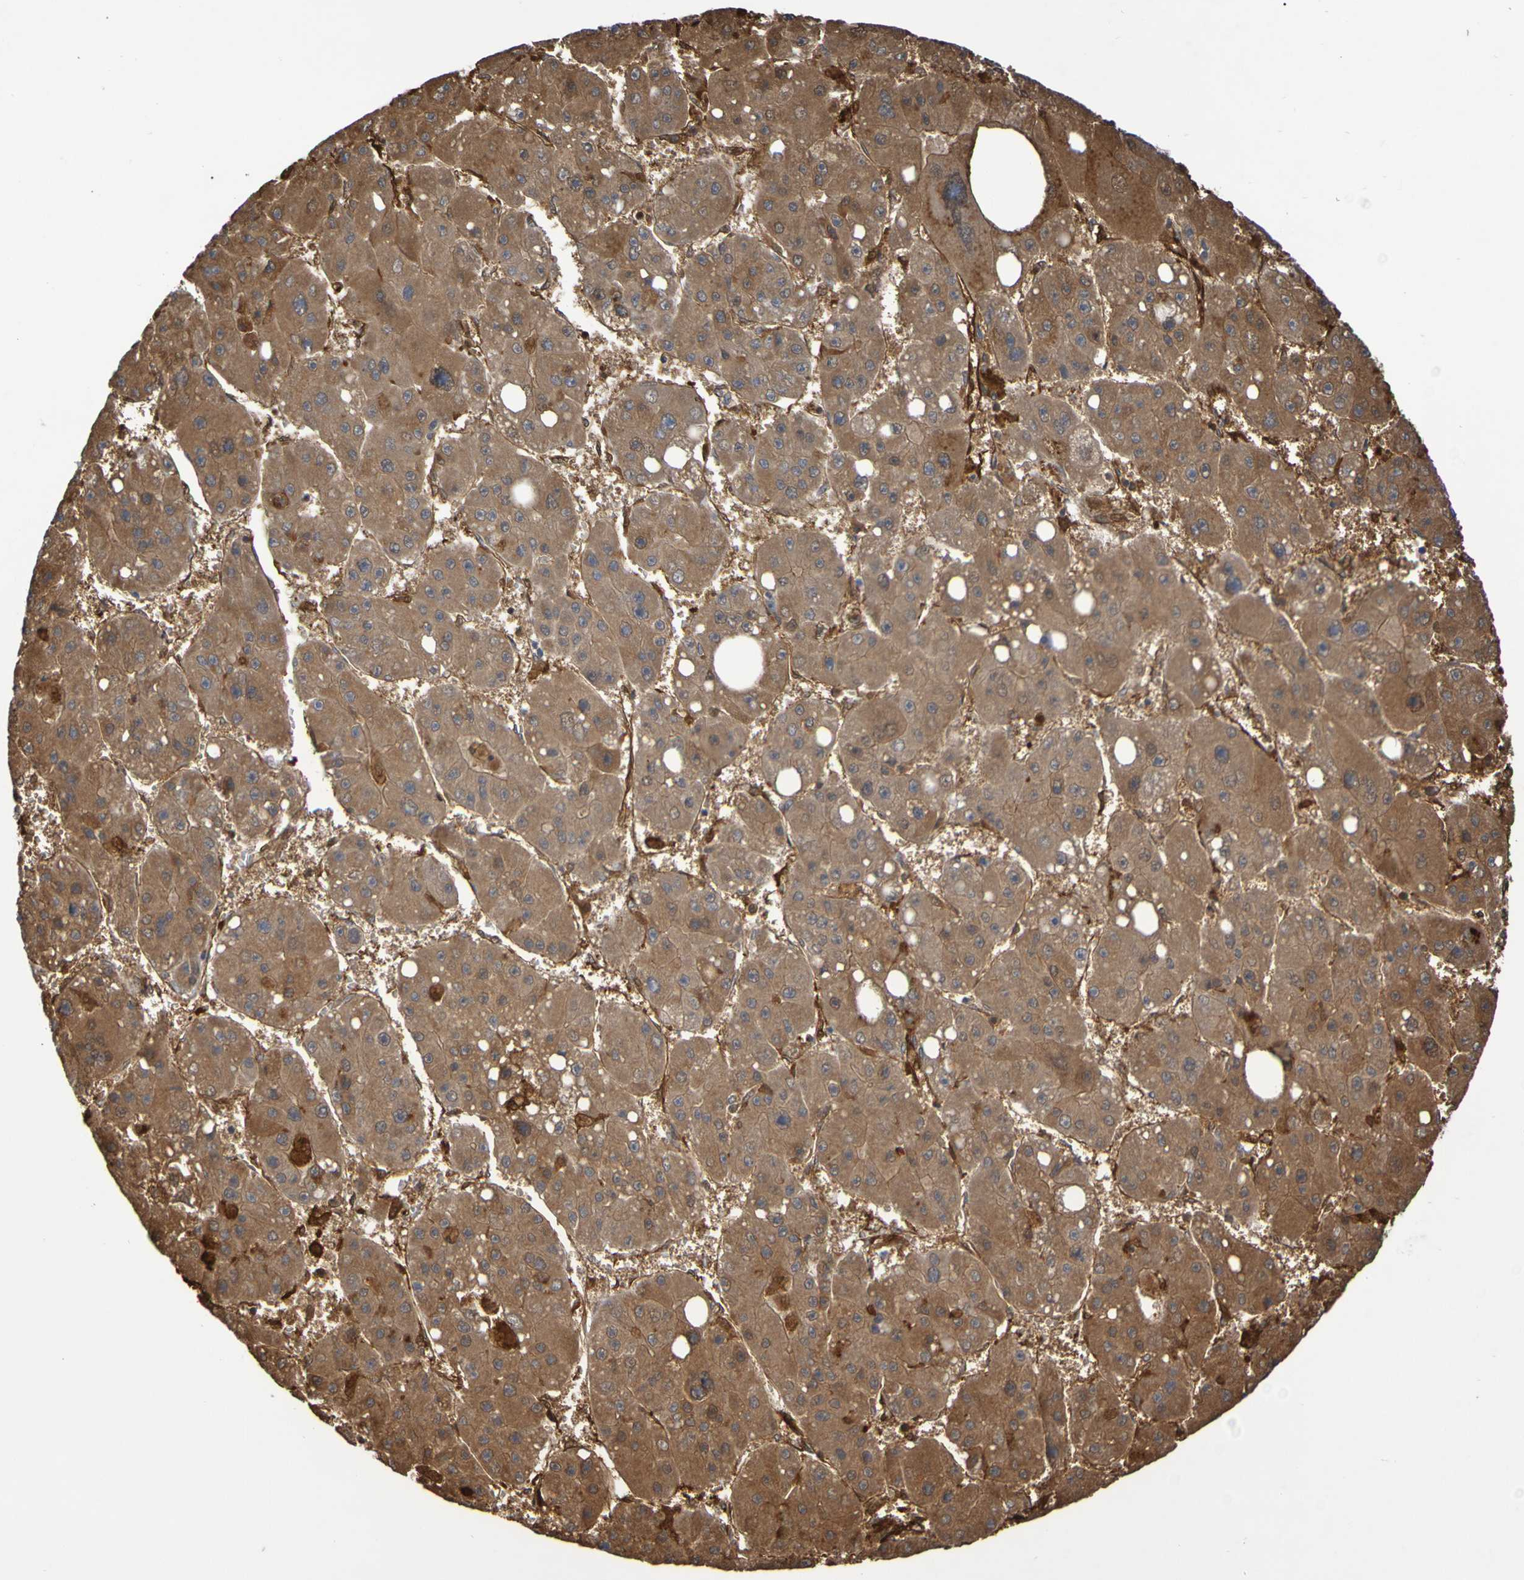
{"staining": {"intensity": "moderate", "quantity": ">75%", "location": "cytoplasmic/membranous"}, "tissue": "liver cancer", "cell_type": "Tumor cells", "image_type": "cancer", "snomed": [{"axis": "morphology", "description": "Carcinoma, Hepatocellular, NOS"}, {"axis": "topography", "description": "Liver"}], "caption": "Immunohistochemistry (IHC) of liver hepatocellular carcinoma shows medium levels of moderate cytoplasmic/membranous staining in approximately >75% of tumor cells.", "gene": "SERPINB6", "patient": {"sex": "female", "age": 61}}